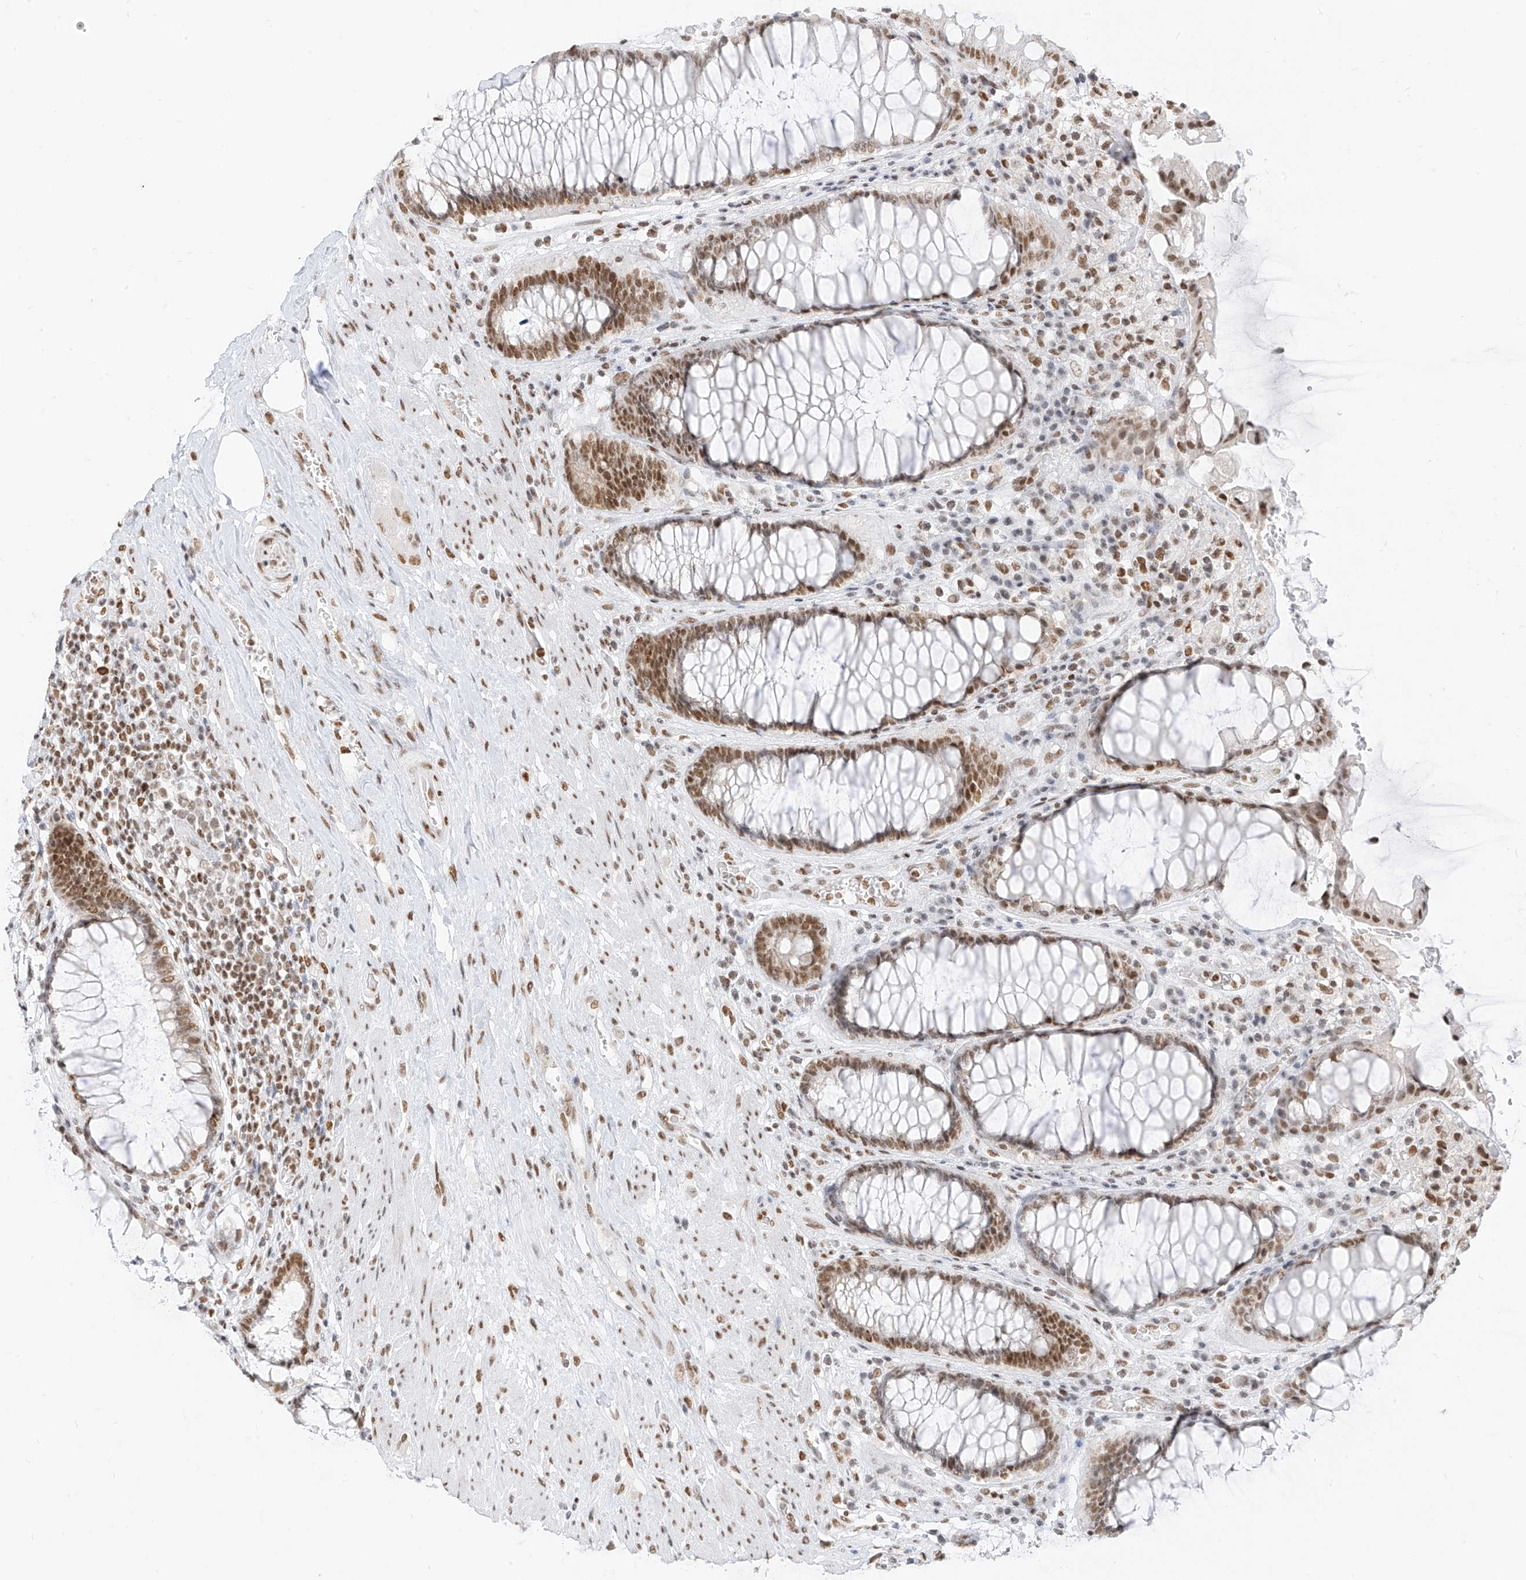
{"staining": {"intensity": "moderate", "quantity": ">75%", "location": "nuclear"}, "tissue": "rectum", "cell_type": "Glandular cells", "image_type": "normal", "snomed": [{"axis": "morphology", "description": "Normal tissue, NOS"}, {"axis": "topography", "description": "Rectum"}], "caption": "IHC of unremarkable rectum demonstrates medium levels of moderate nuclear positivity in approximately >75% of glandular cells.", "gene": "SMARCA2", "patient": {"sex": "male", "age": 64}}